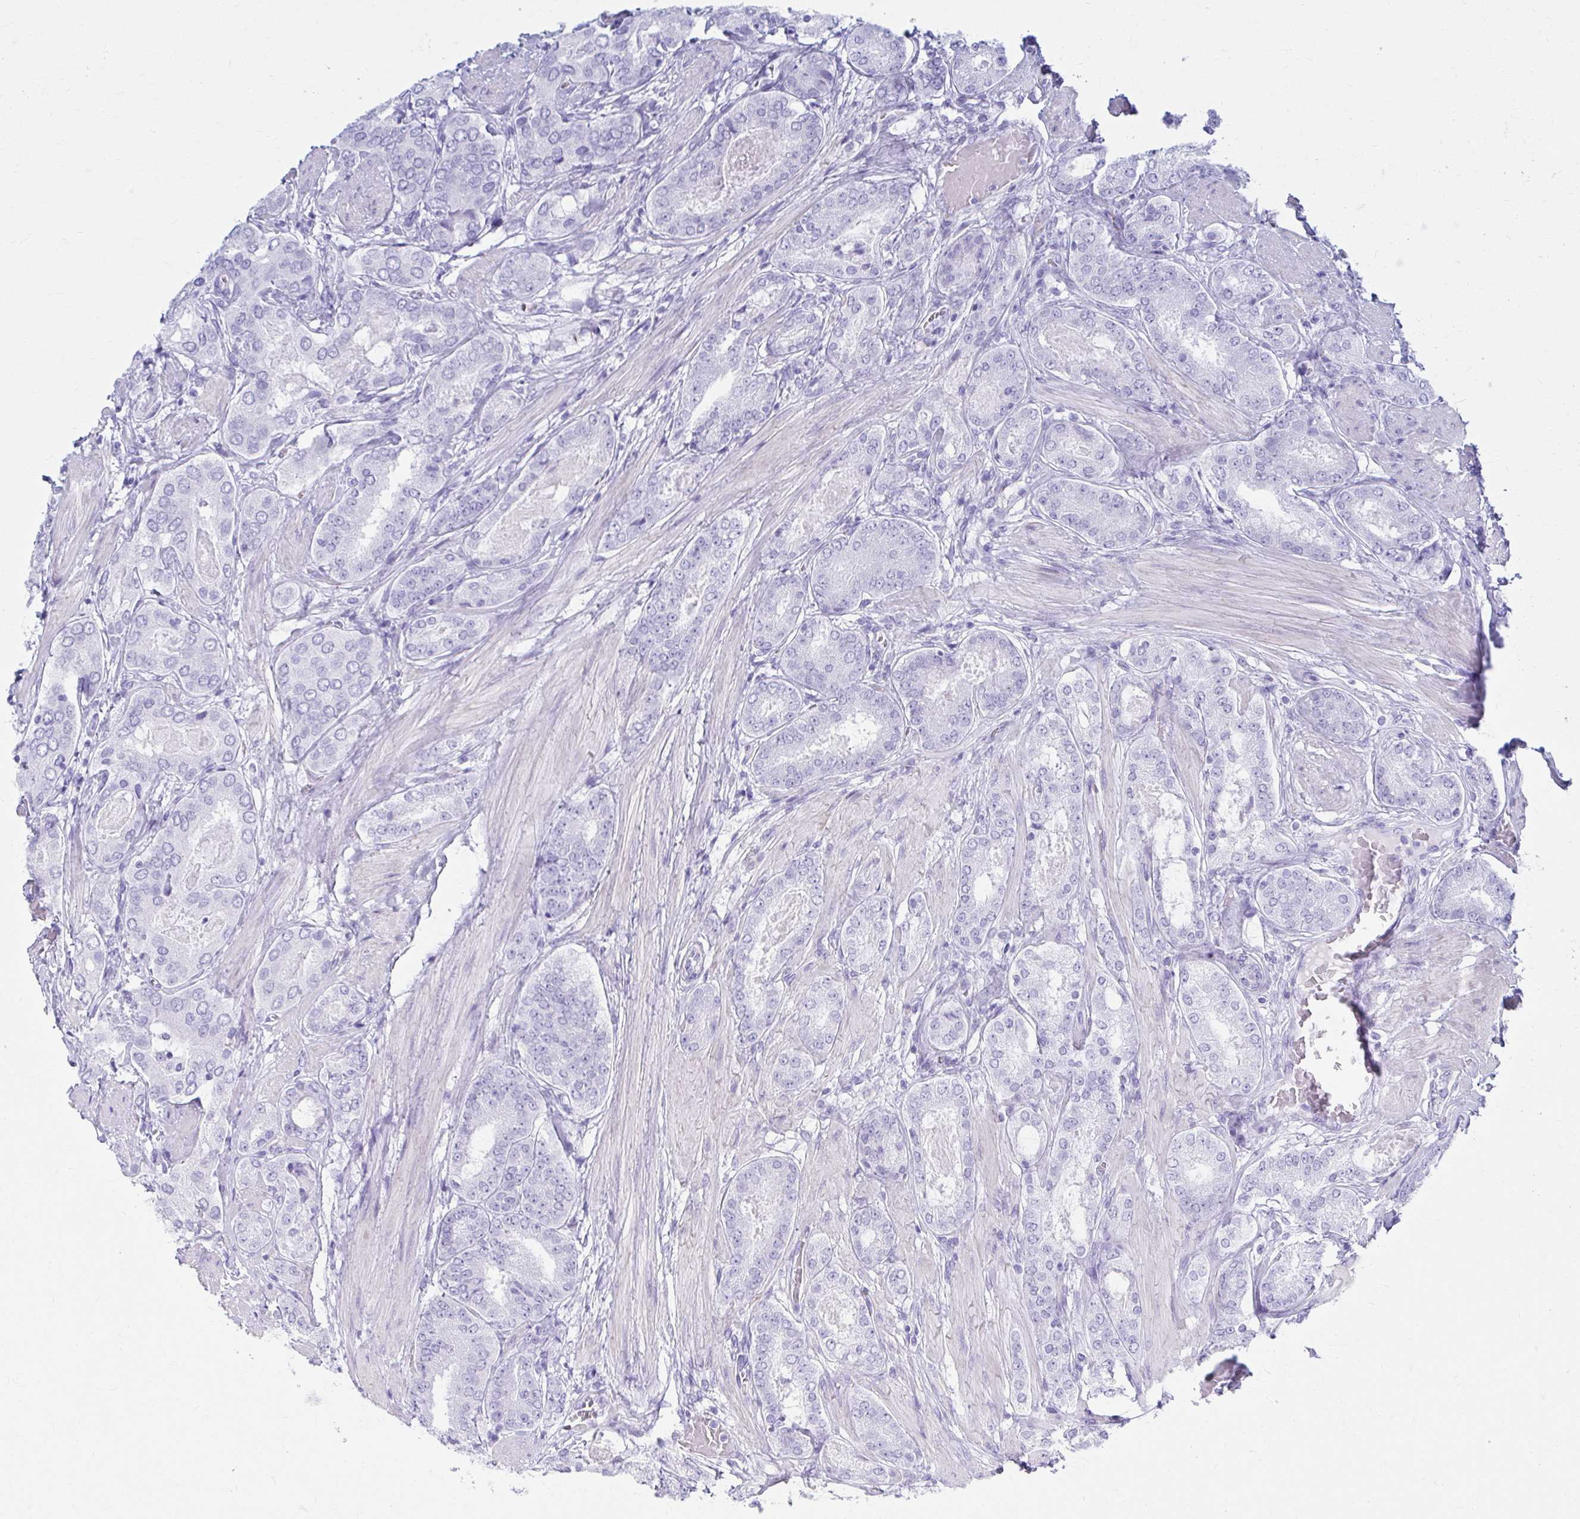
{"staining": {"intensity": "negative", "quantity": "none", "location": "none"}, "tissue": "prostate cancer", "cell_type": "Tumor cells", "image_type": "cancer", "snomed": [{"axis": "morphology", "description": "Adenocarcinoma, High grade"}, {"axis": "topography", "description": "Prostate"}], "caption": "An IHC histopathology image of prostate high-grade adenocarcinoma is shown. There is no staining in tumor cells of prostate high-grade adenocarcinoma.", "gene": "ATP4B", "patient": {"sex": "male", "age": 63}}